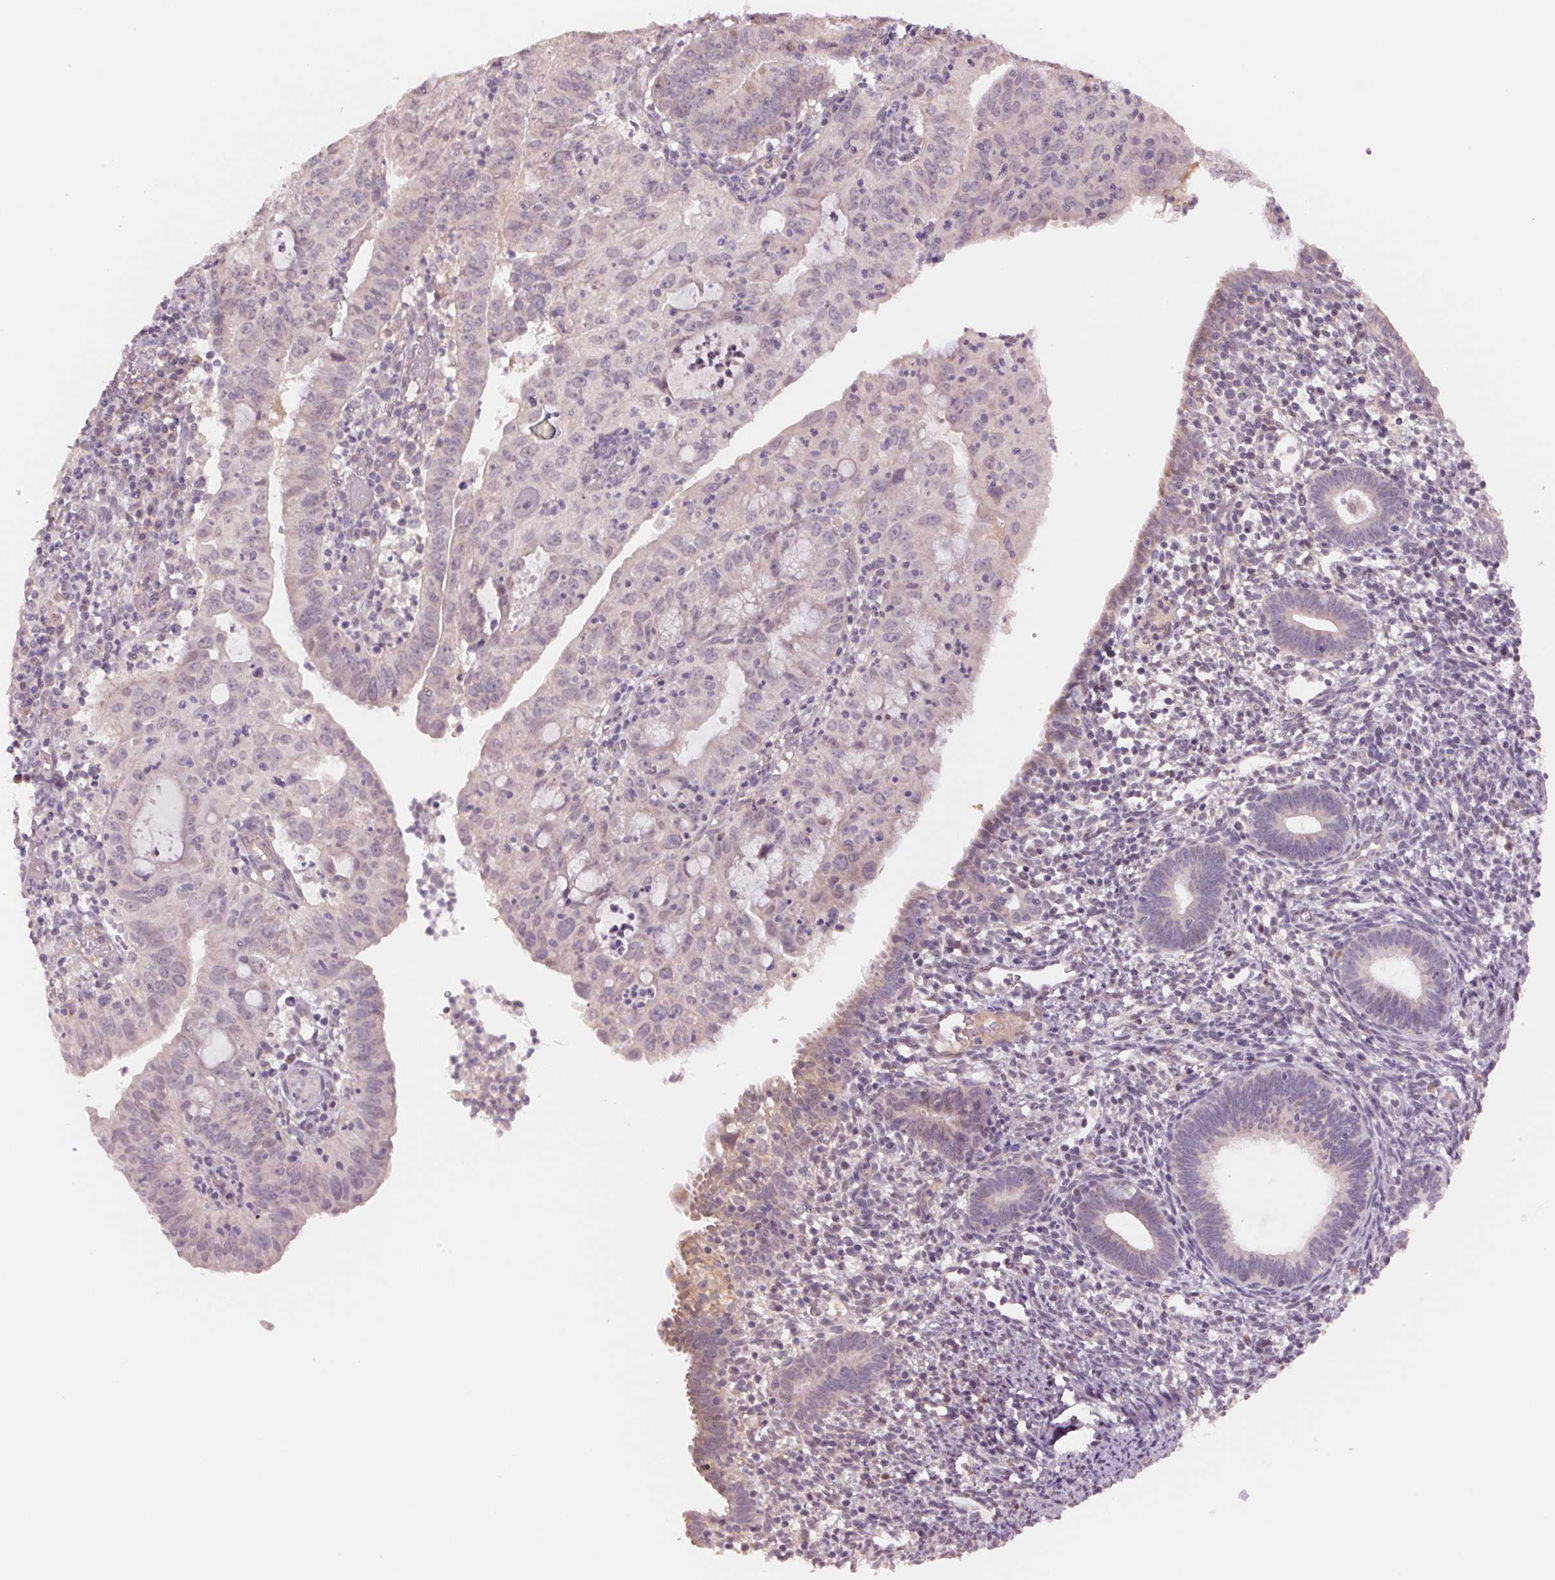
{"staining": {"intensity": "negative", "quantity": "none", "location": "none"}, "tissue": "endometrial cancer", "cell_type": "Tumor cells", "image_type": "cancer", "snomed": [{"axis": "morphology", "description": "Adenocarcinoma, NOS"}, {"axis": "topography", "description": "Endometrium"}], "caption": "Tumor cells are negative for protein expression in human endometrial cancer (adenocarcinoma).", "gene": "PPIA", "patient": {"sex": "female", "age": 60}}